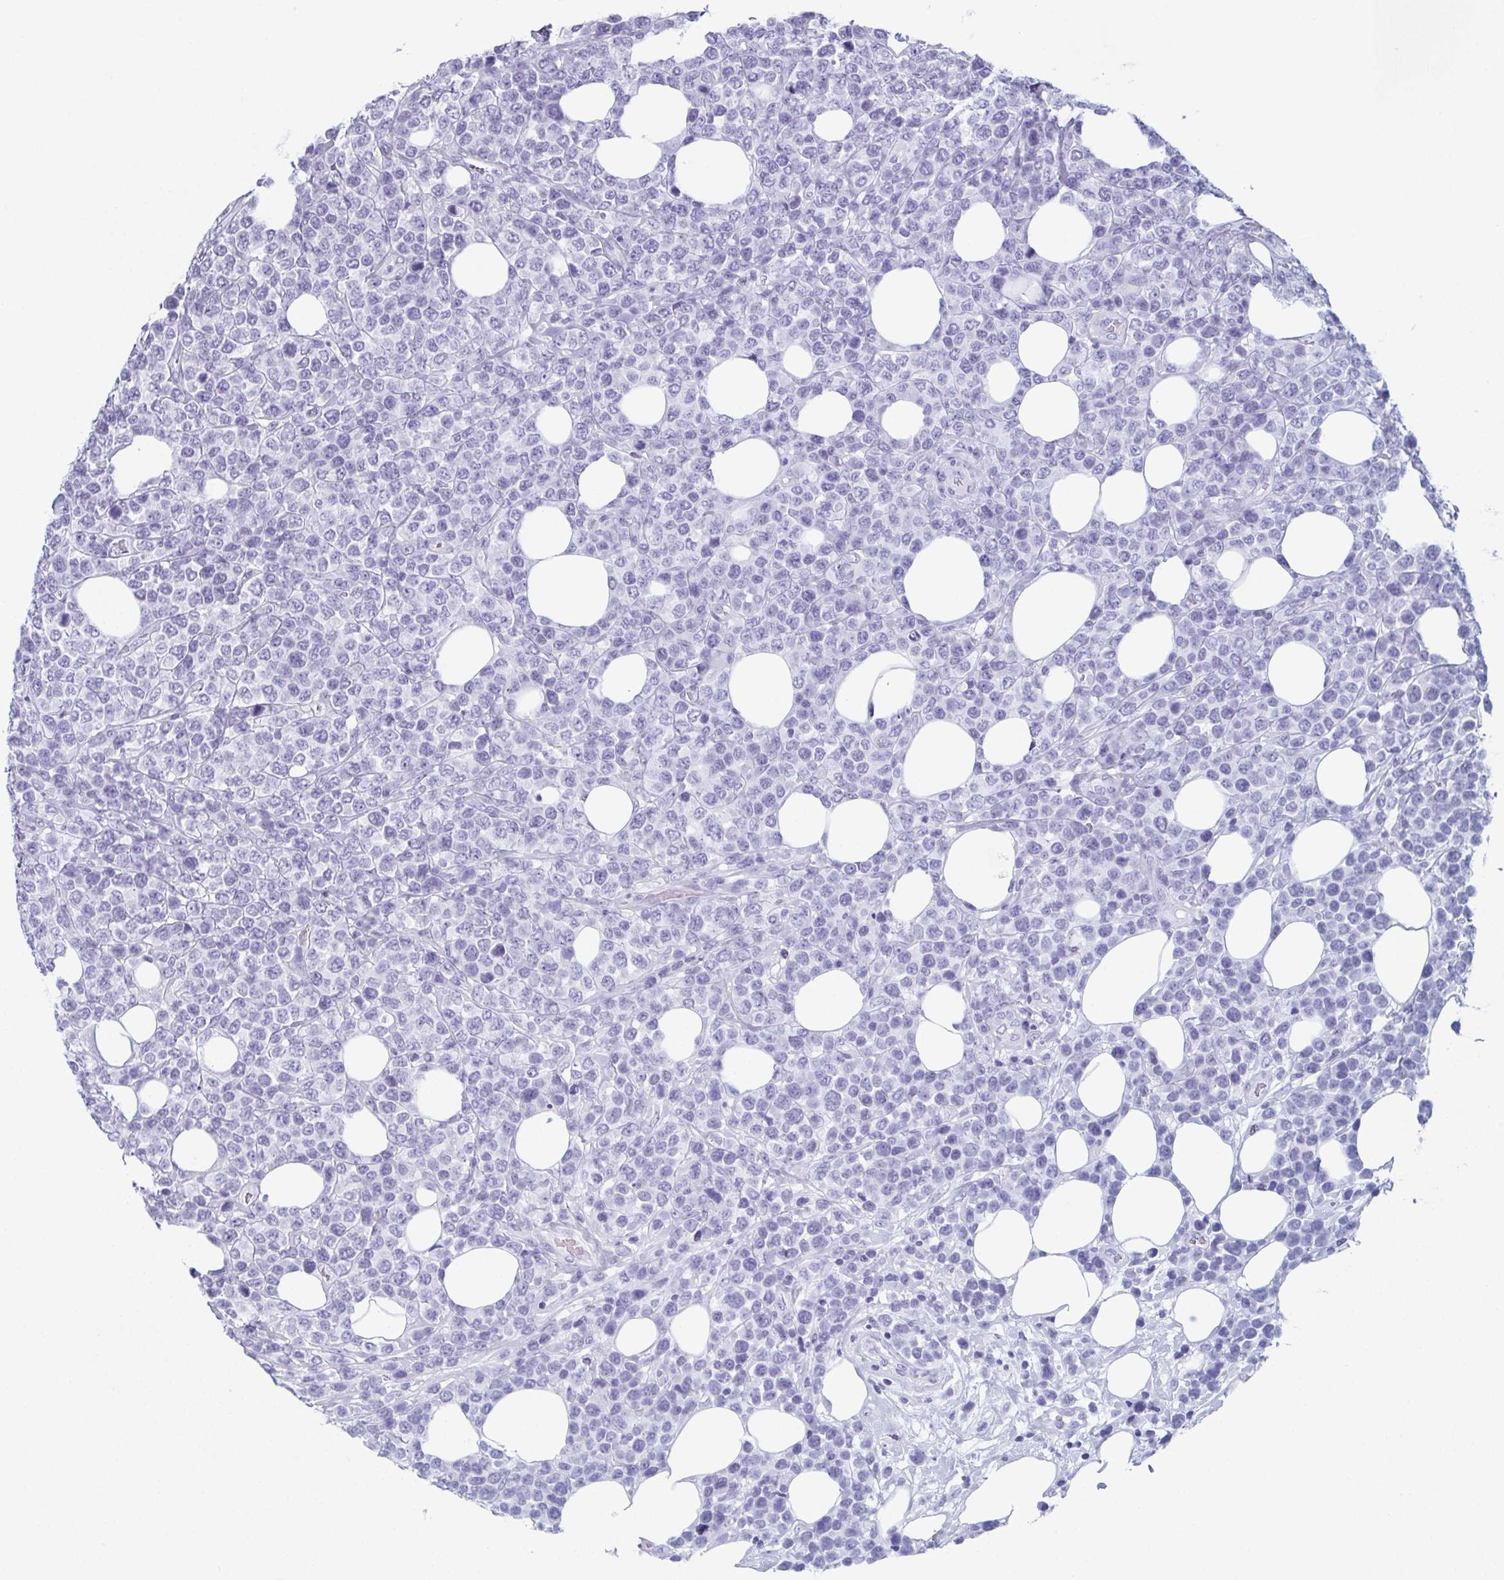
{"staining": {"intensity": "negative", "quantity": "none", "location": "none"}, "tissue": "lymphoma", "cell_type": "Tumor cells", "image_type": "cancer", "snomed": [{"axis": "morphology", "description": "Malignant lymphoma, non-Hodgkin's type, High grade"}, {"axis": "topography", "description": "Soft tissue"}], "caption": "Immunohistochemistry (IHC) histopathology image of neoplastic tissue: malignant lymphoma, non-Hodgkin's type (high-grade) stained with DAB (3,3'-diaminobenzidine) demonstrates no significant protein expression in tumor cells.", "gene": "ENKUR", "patient": {"sex": "female", "age": 56}}